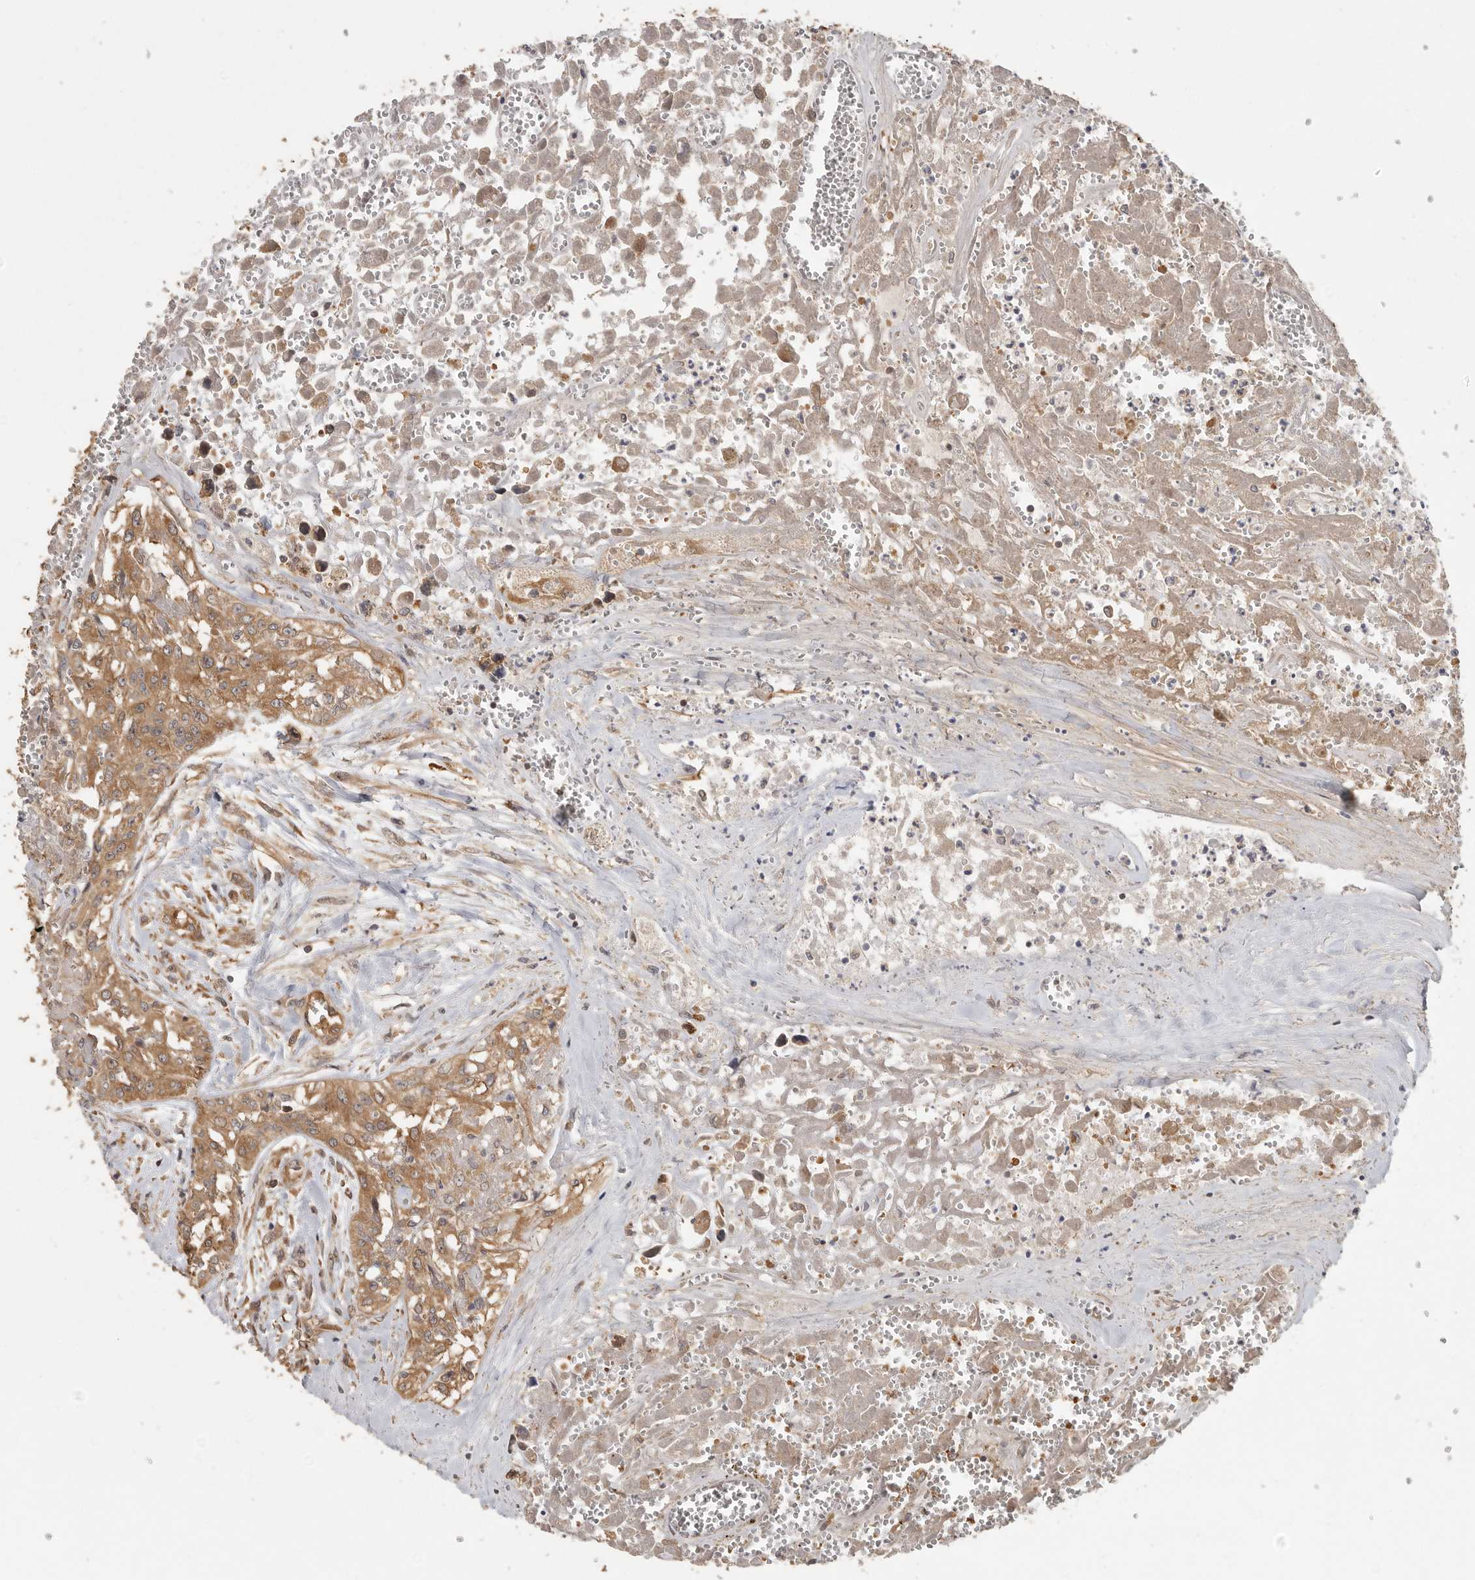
{"staining": {"intensity": "moderate", "quantity": ">75%", "location": "cytoplasmic/membranous"}, "tissue": "testis cancer", "cell_type": "Tumor cells", "image_type": "cancer", "snomed": [{"axis": "morphology", "description": "Carcinoma, Embryonal, NOS"}, {"axis": "topography", "description": "Testis"}], "caption": "This is a photomicrograph of IHC staining of testis cancer (embryonal carcinoma), which shows moderate expression in the cytoplasmic/membranous of tumor cells.", "gene": "CCT8", "patient": {"sex": "male", "age": 31}}